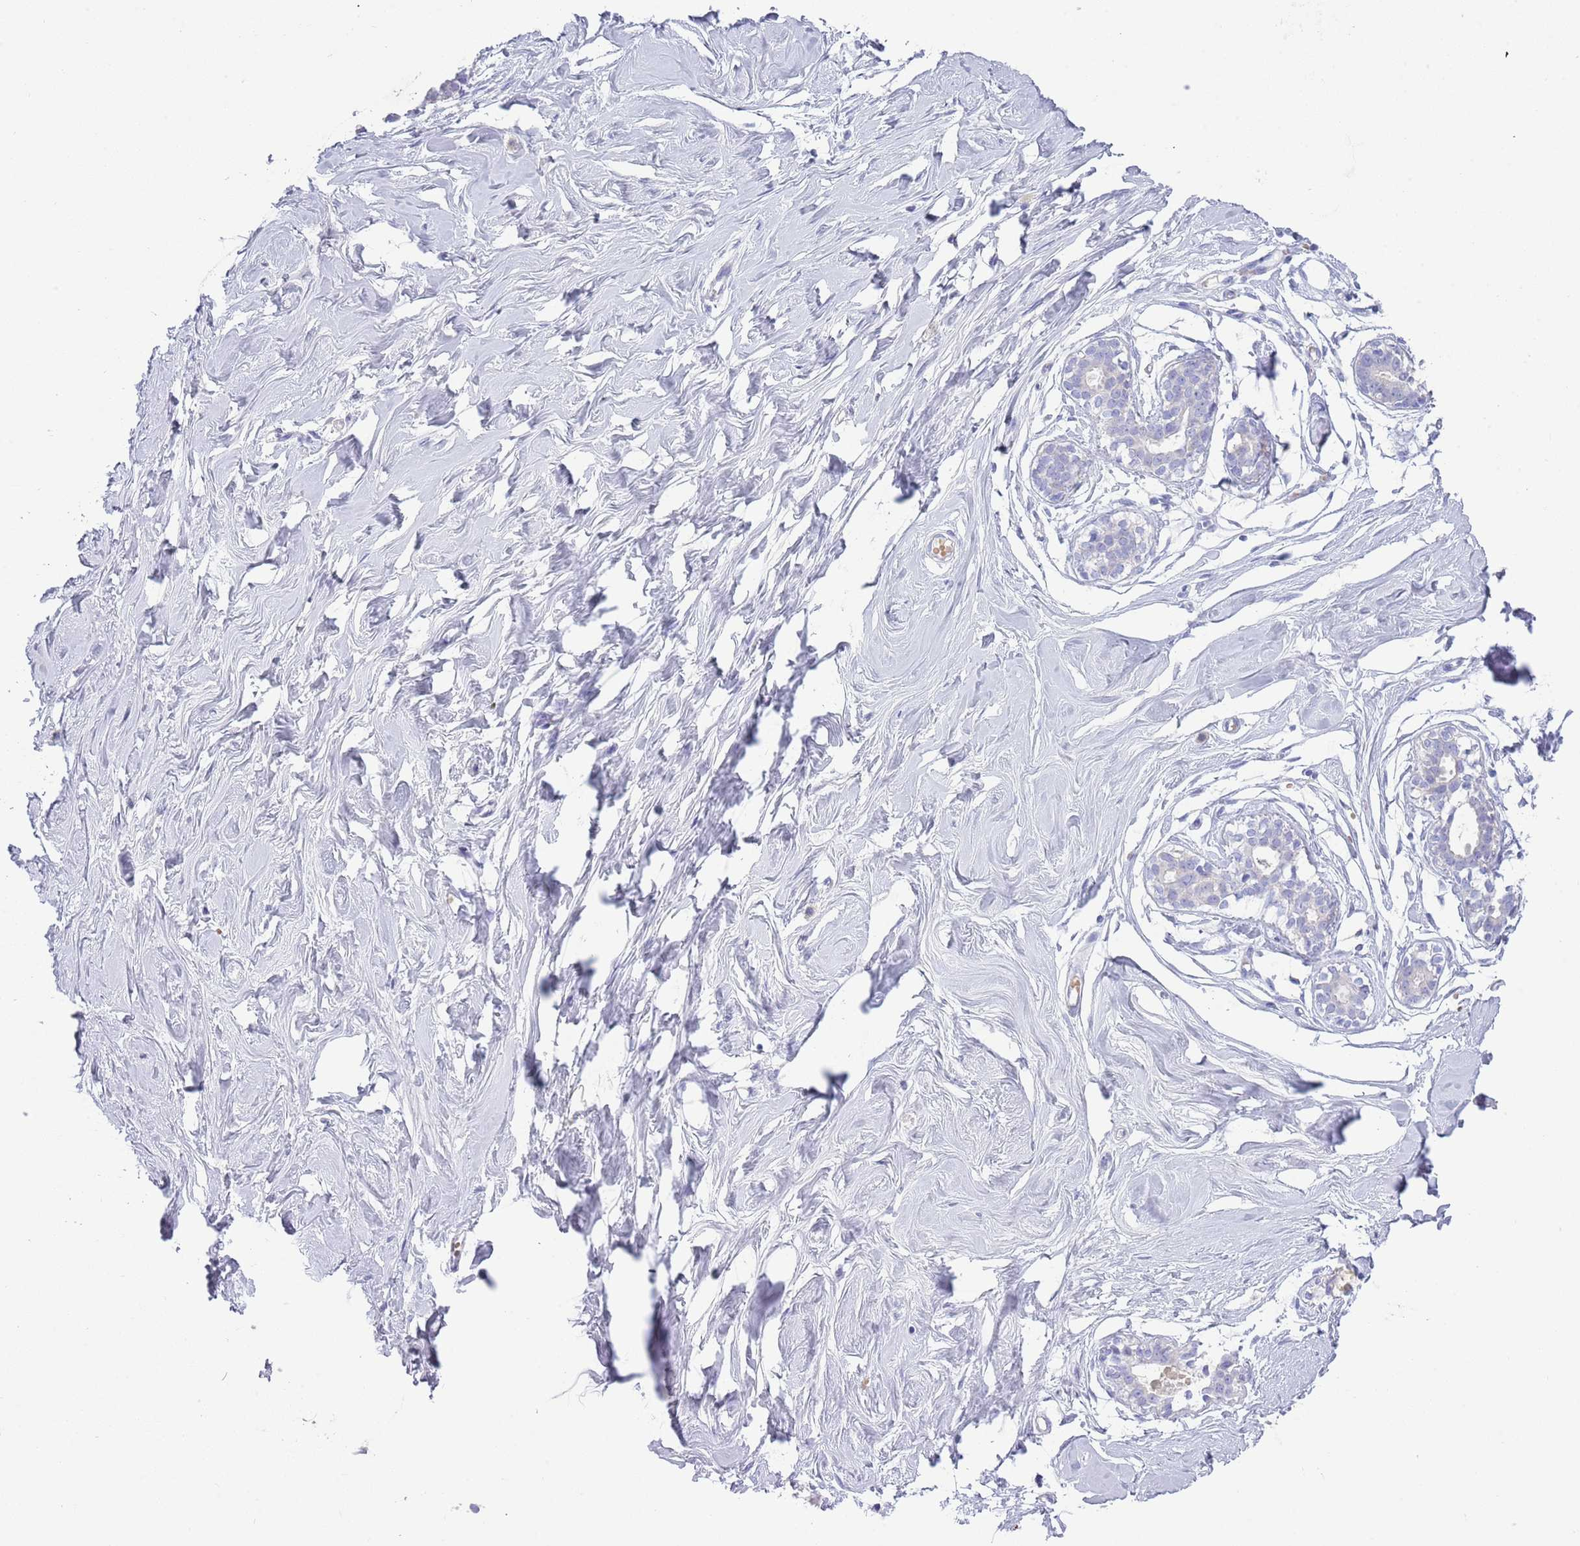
{"staining": {"intensity": "negative", "quantity": "none", "location": "none"}, "tissue": "breast", "cell_type": "Adipocytes", "image_type": "normal", "snomed": [{"axis": "morphology", "description": "Normal tissue, NOS"}, {"axis": "morphology", "description": "Adenoma, NOS"}, {"axis": "topography", "description": "Breast"}], "caption": "The IHC micrograph has no significant positivity in adipocytes of breast.", "gene": "ACR", "patient": {"sex": "female", "age": 23}}